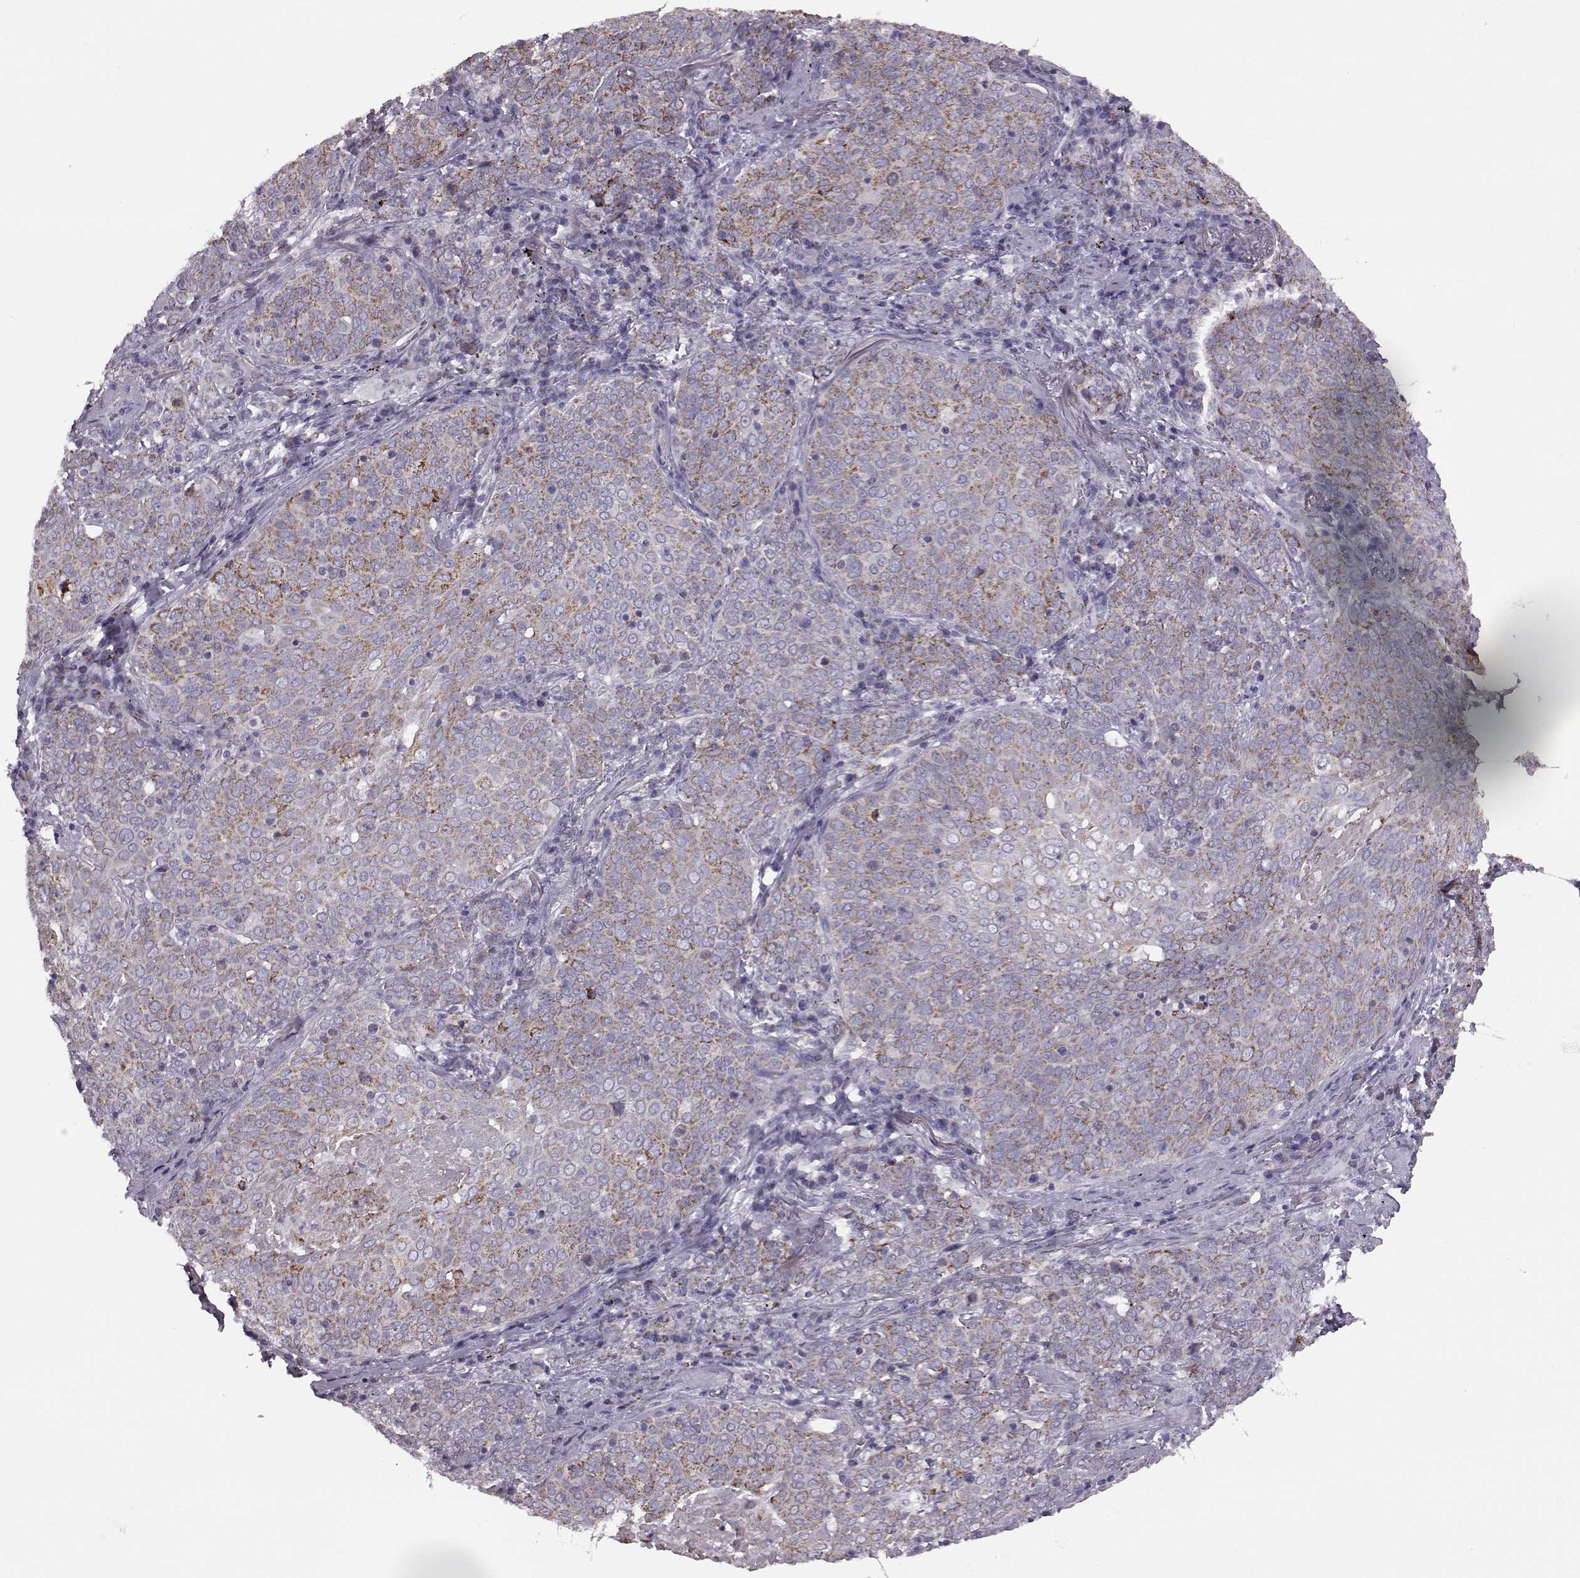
{"staining": {"intensity": "moderate", "quantity": ">75%", "location": "cytoplasmic/membranous"}, "tissue": "lung cancer", "cell_type": "Tumor cells", "image_type": "cancer", "snomed": [{"axis": "morphology", "description": "Squamous cell carcinoma, NOS"}, {"axis": "topography", "description": "Lung"}], "caption": "Protein expression analysis of lung squamous cell carcinoma reveals moderate cytoplasmic/membranous expression in about >75% of tumor cells.", "gene": "RIMS2", "patient": {"sex": "male", "age": 82}}